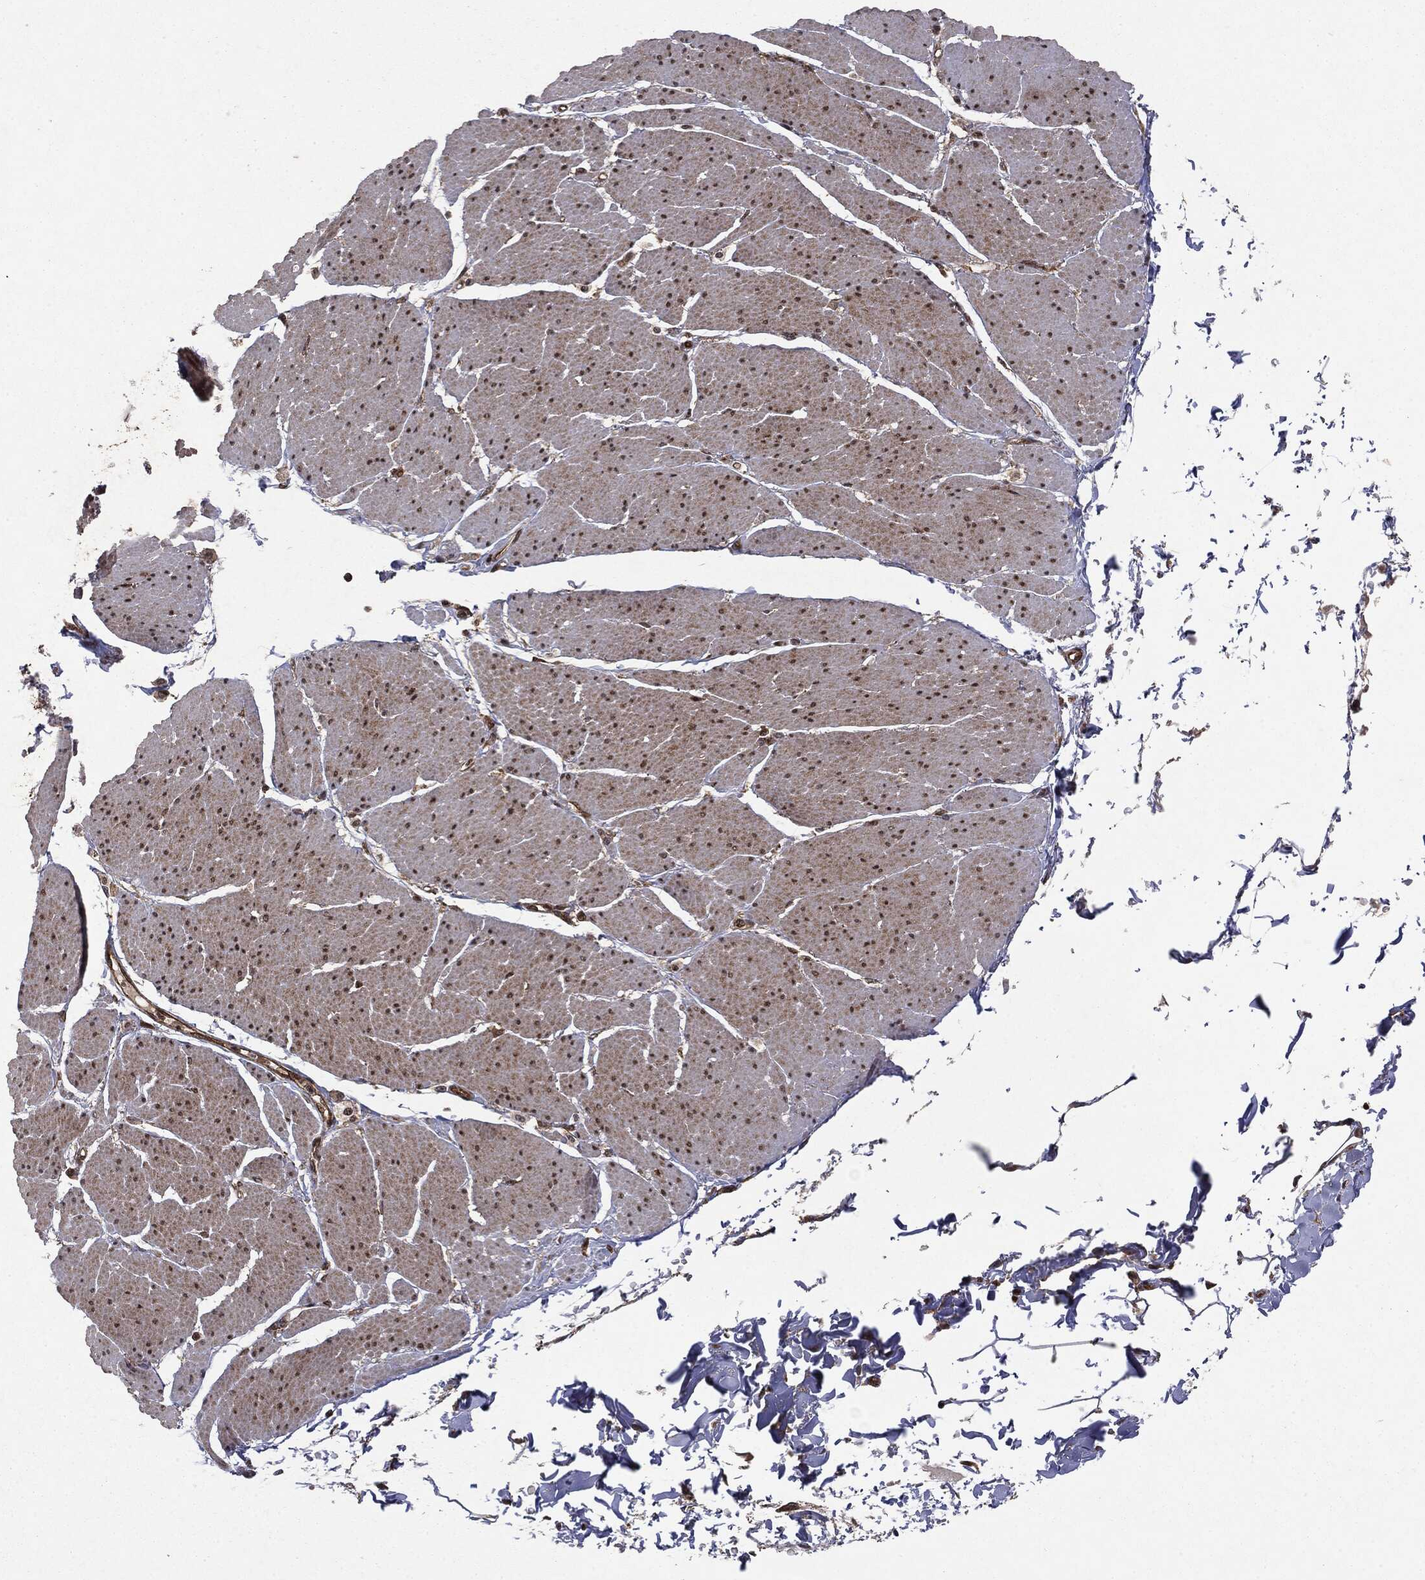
{"staining": {"intensity": "moderate", "quantity": "25%-75%", "location": "cytoplasmic/membranous,nuclear"}, "tissue": "smooth muscle", "cell_type": "Smooth muscle cells", "image_type": "normal", "snomed": [{"axis": "morphology", "description": "Normal tissue, NOS"}, {"axis": "topography", "description": "Smooth muscle"}, {"axis": "topography", "description": "Anal"}], "caption": "IHC image of benign human smooth muscle stained for a protein (brown), which exhibits medium levels of moderate cytoplasmic/membranous,nuclear positivity in approximately 25%-75% of smooth muscle cells.", "gene": "OTUB1", "patient": {"sex": "male", "age": 83}}